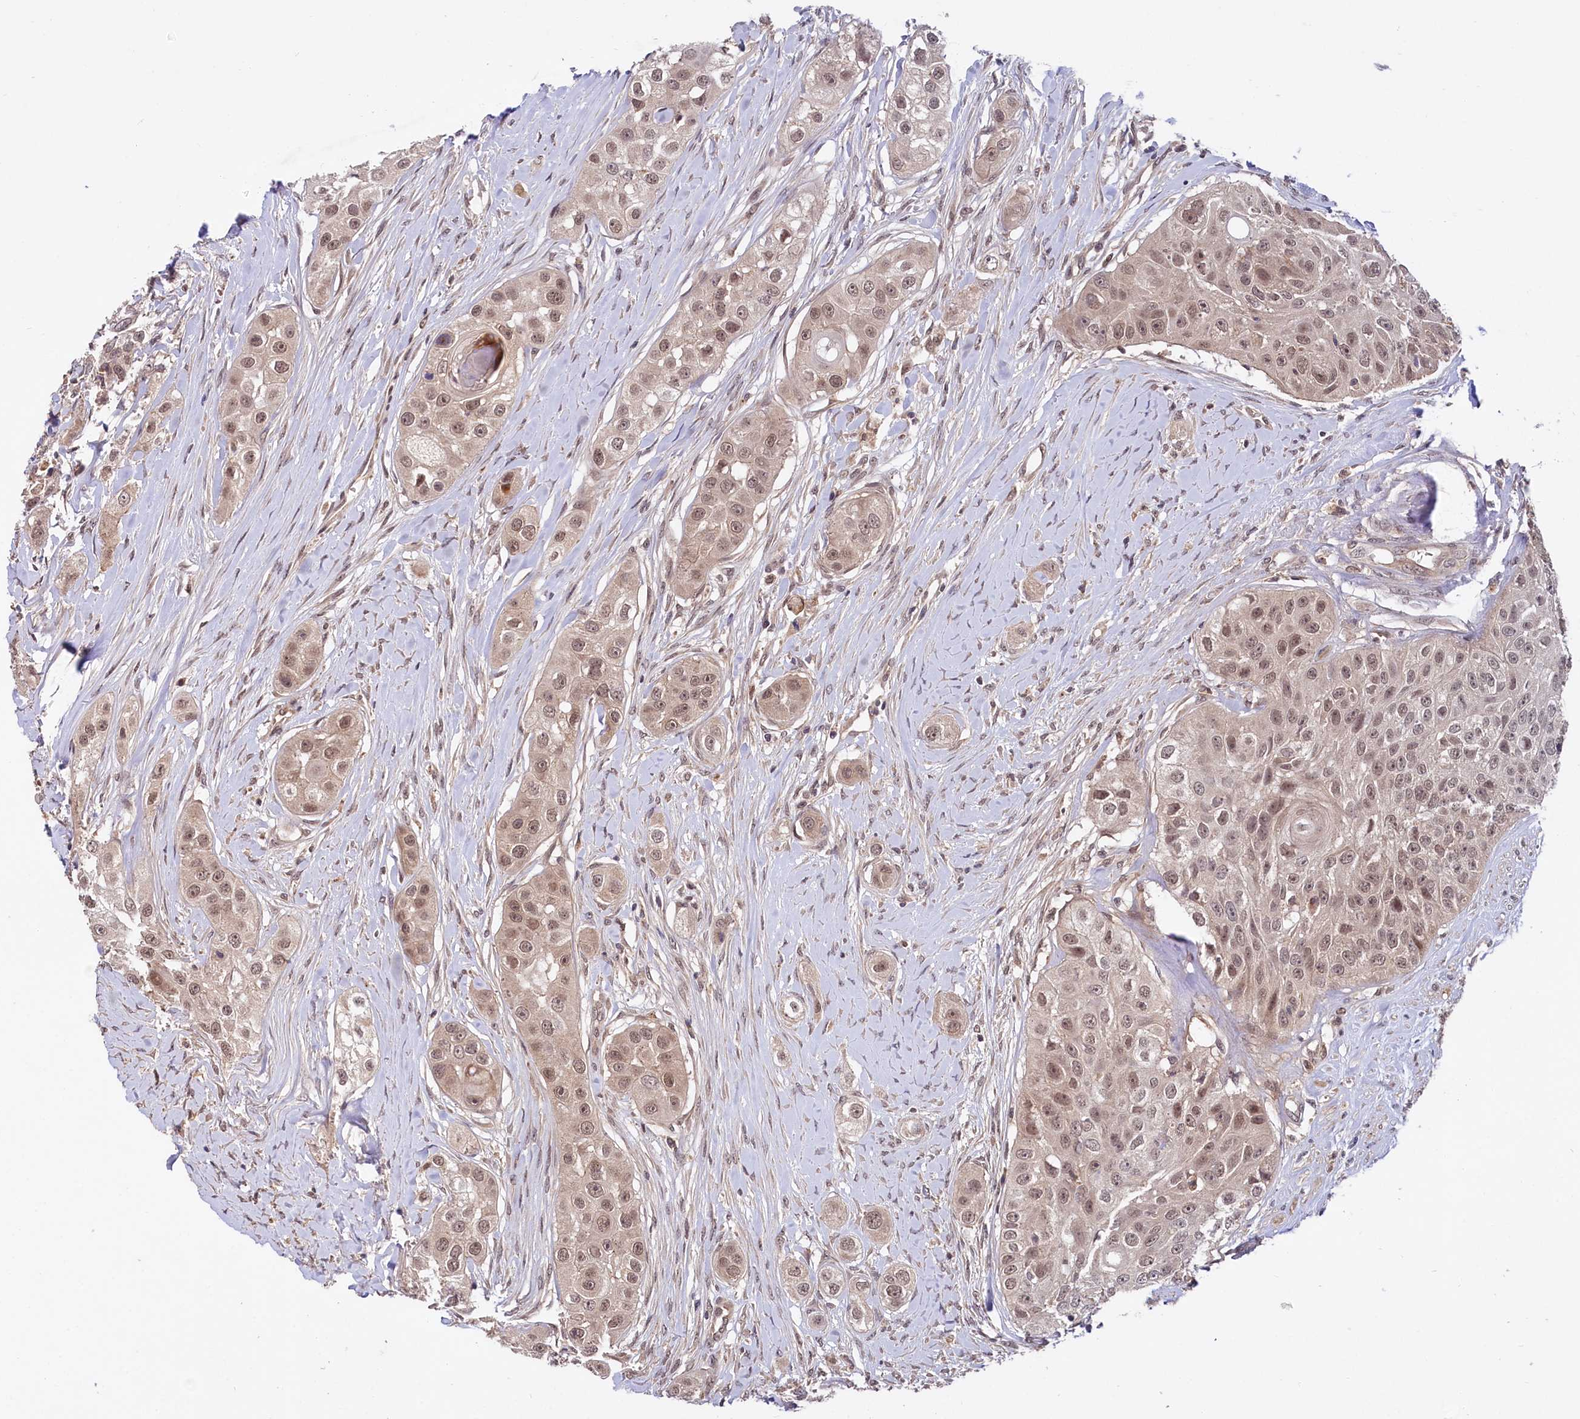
{"staining": {"intensity": "weak", "quantity": ">75%", "location": "cytoplasmic/membranous,nuclear"}, "tissue": "head and neck cancer", "cell_type": "Tumor cells", "image_type": "cancer", "snomed": [{"axis": "morphology", "description": "Normal tissue, NOS"}, {"axis": "morphology", "description": "Squamous cell carcinoma, NOS"}, {"axis": "topography", "description": "Skeletal muscle"}, {"axis": "topography", "description": "Head-Neck"}], "caption": "Weak cytoplasmic/membranous and nuclear expression is present in about >75% of tumor cells in head and neck squamous cell carcinoma. The protein of interest is shown in brown color, while the nuclei are stained blue.", "gene": "UBE3A", "patient": {"sex": "male", "age": 51}}